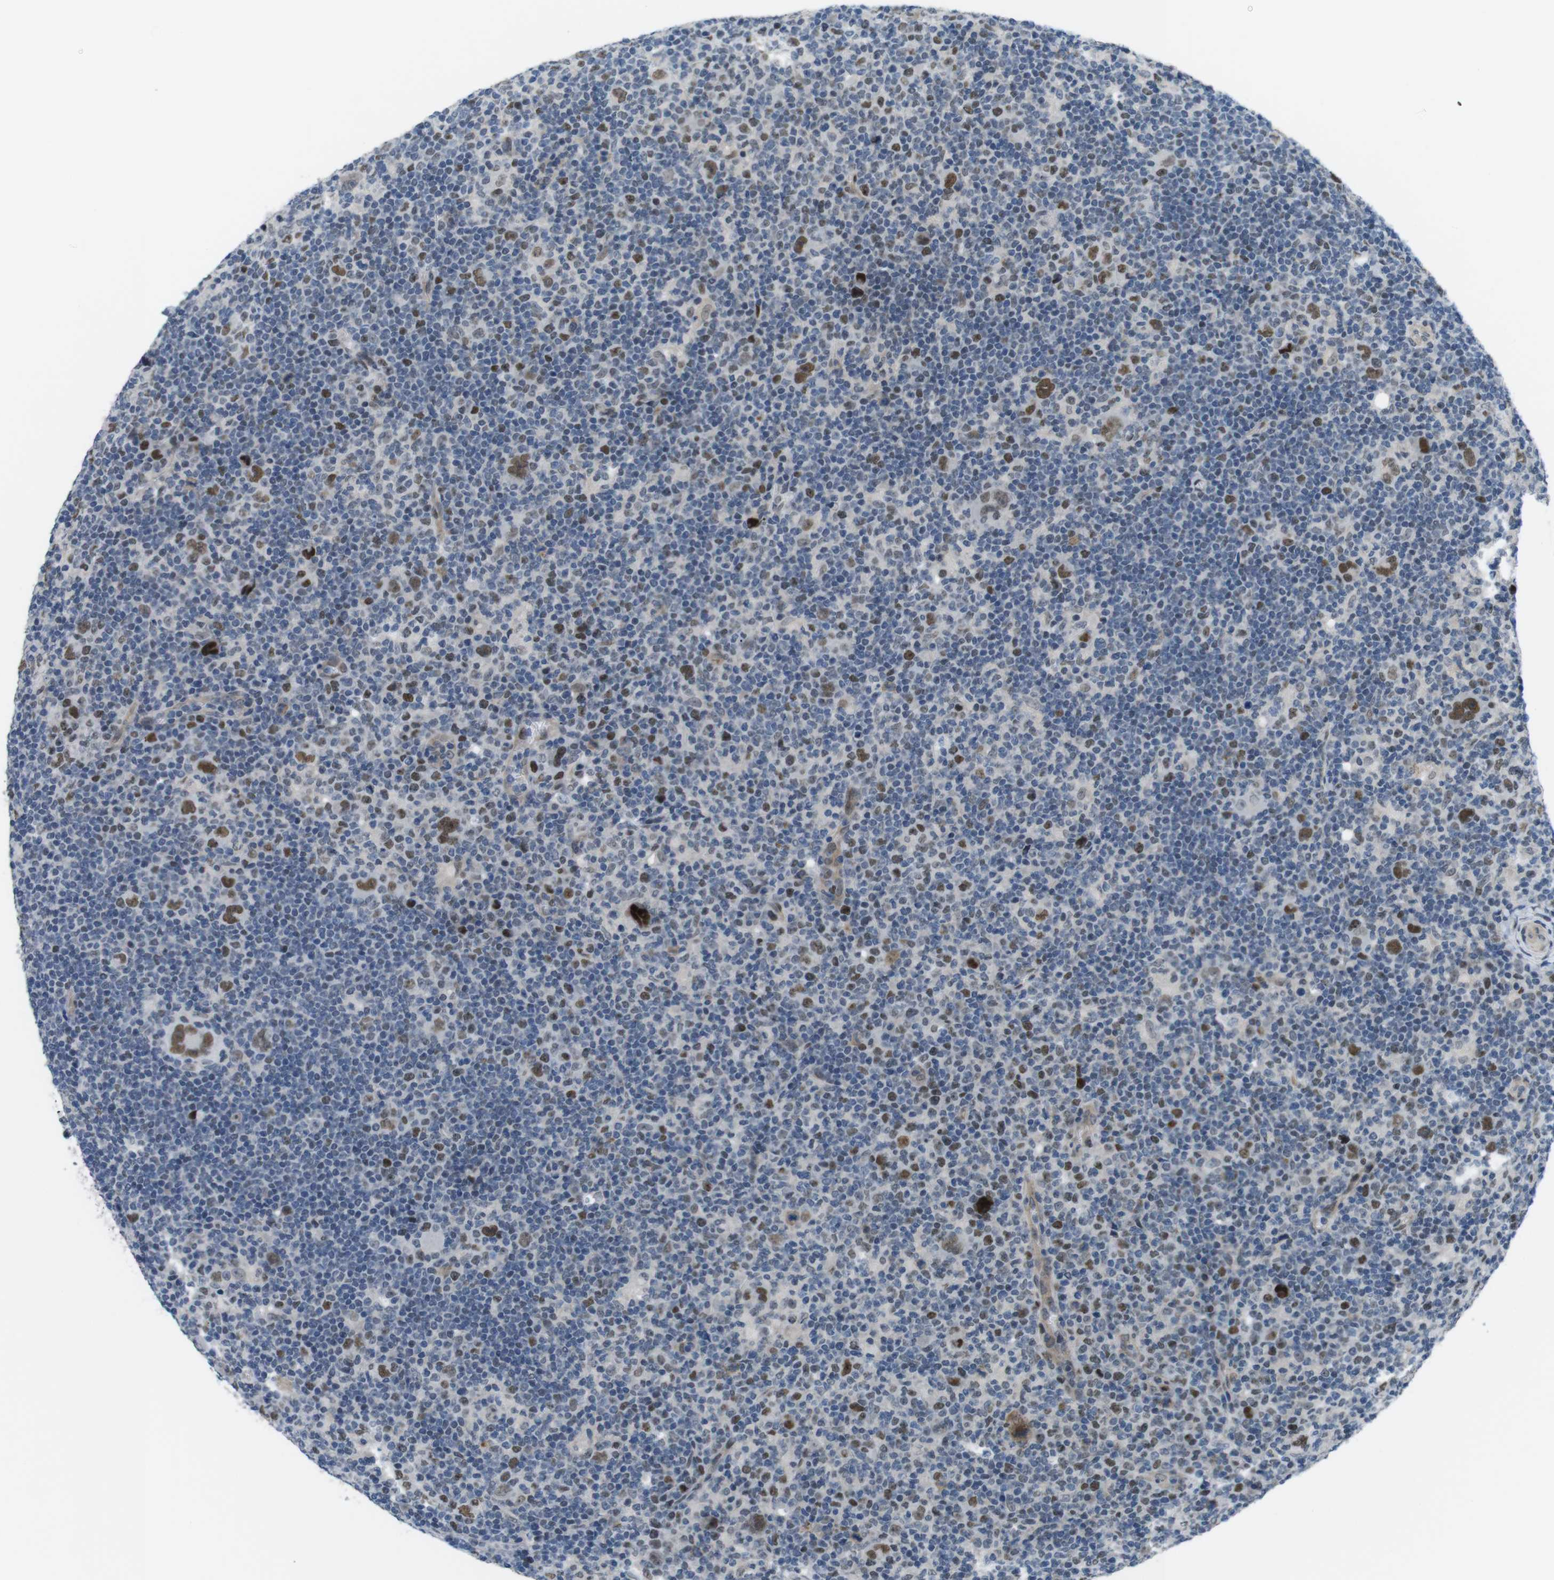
{"staining": {"intensity": "moderate", "quantity": "25%-75%", "location": "nuclear"}, "tissue": "lymphoma", "cell_type": "Tumor cells", "image_type": "cancer", "snomed": [{"axis": "morphology", "description": "Hodgkin's disease, NOS"}, {"axis": "topography", "description": "Lymph node"}], "caption": "Immunohistochemistry (IHC) of Hodgkin's disease demonstrates medium levels of moderate nuclear staining in approximately 25%-75% of tumor cells.", "gene": "SMCO2", "patient": {"sex": "female", "age": 57}}